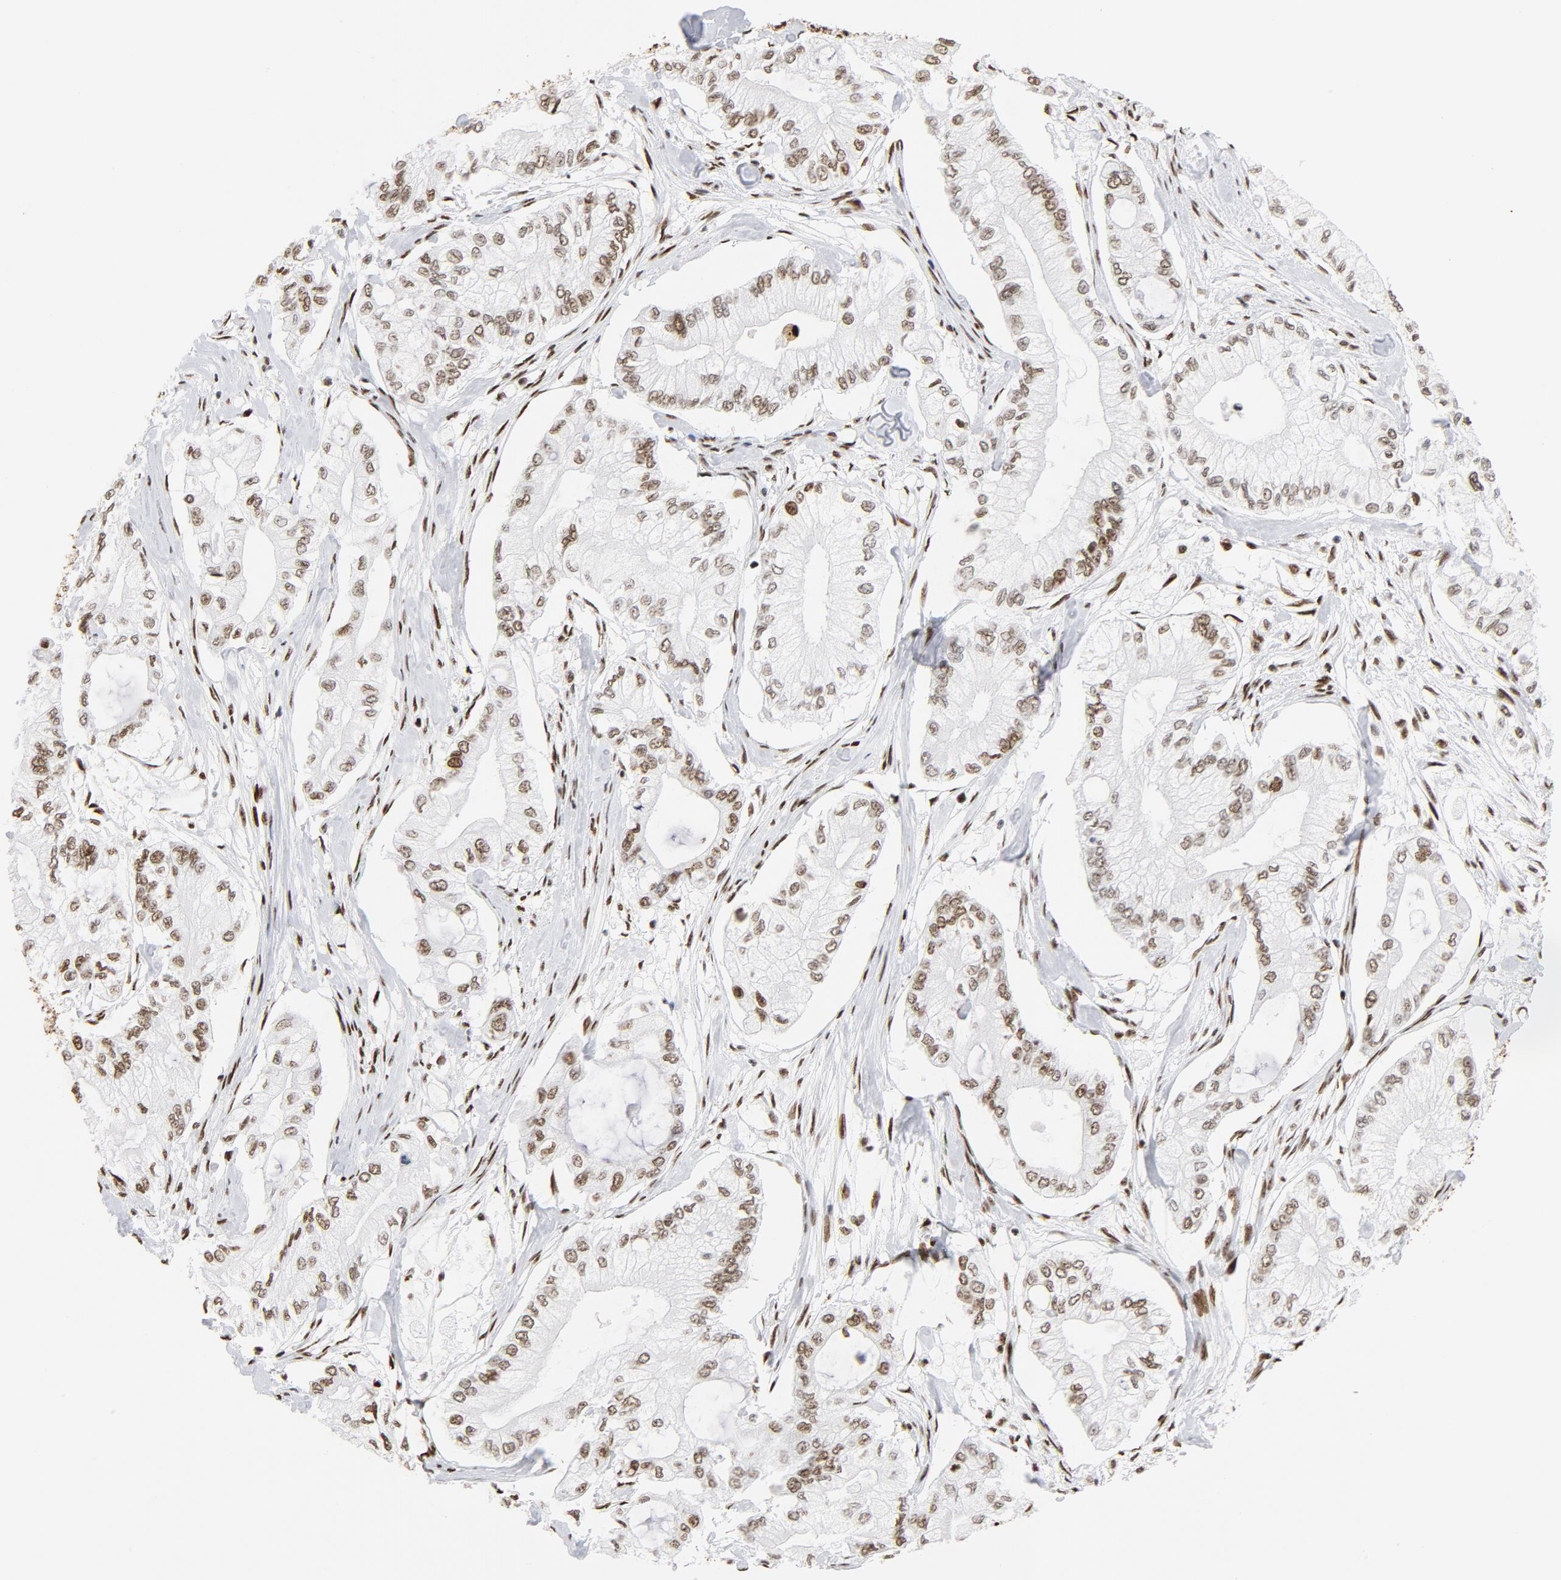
{"staining": {"intensity": "moderate", "quantity": ">75%", "location": "nuclear"}, "tissue": "pancreatic cancer", "cell_type": "Tumor cells", "image_type": "cancer", "snomed": [{"axis": "morphology", "description": "Adenocarcinoma, NOS"}, {"axis": "topography", "description": "Pancreas"}], "caption": "Approximately >75% of tumor cells in human pancreatic cancer (adenocarcinoma) exhibit moderate nuclear protein positivity as visualized by brown immunohistochemical staining.", "gene": "XRCC6", "patient": {"sex": "male", "age": 79}}